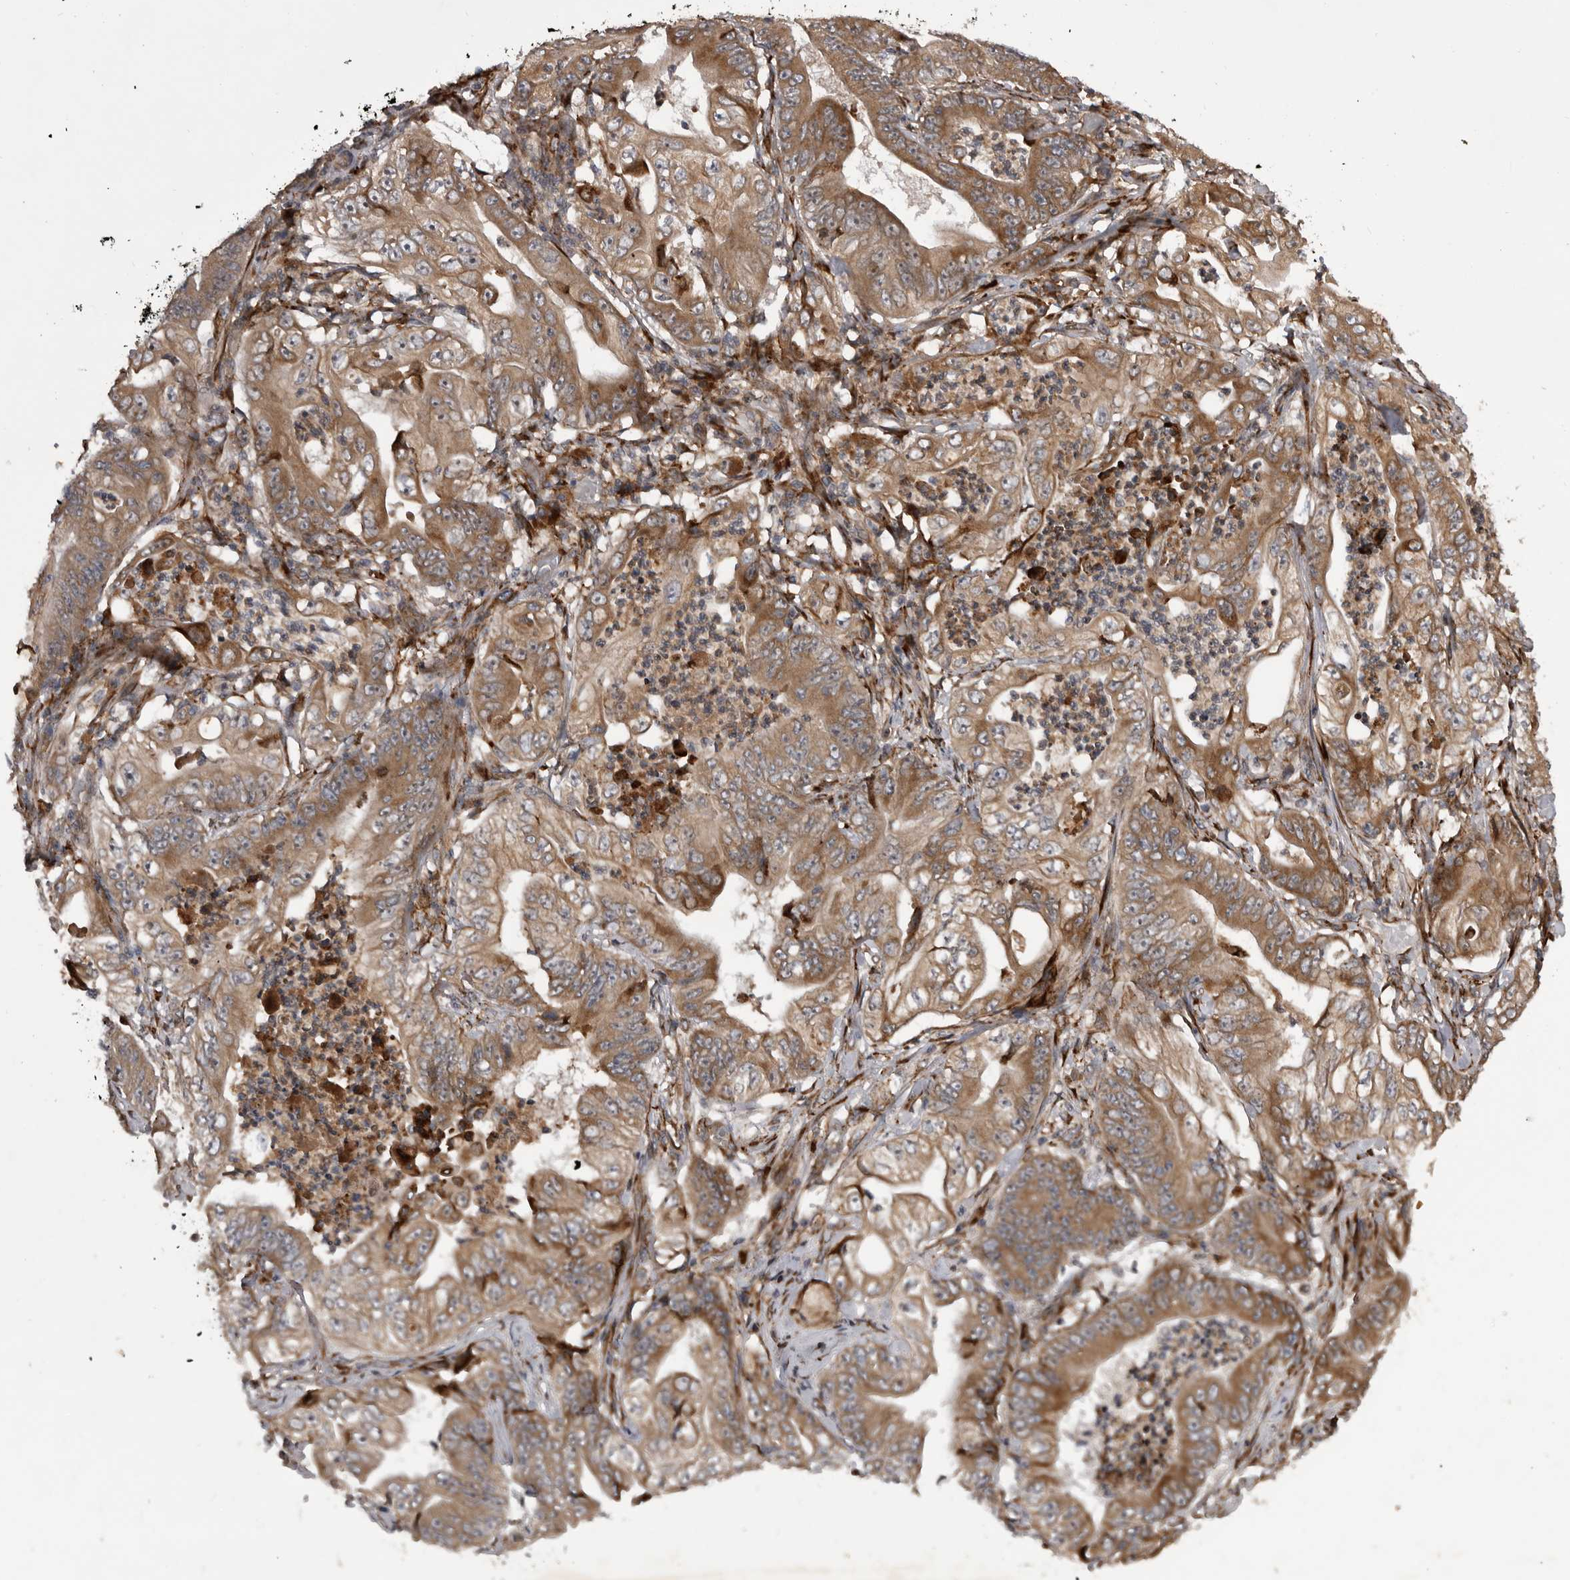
{"staining": {"intensity": "moderate", "quantity": ">75%", "location": "cytoplasmic/membranous"}, "tissue": "stomach cancer", "cell_type": "Tumor cells", "image_type": "cancer", "snomed": [{"axis": "morphology", "description": "Adenocarcinoma, NOS"}, {"axis": "topography", "description": "Stomach"}], "caption": "Protein expression analysis of stomach adenocarcinoma demonstrates moderate cytoplasmic/membranous expression in about >75% of tumor cells.", "gene": "RAB3GAP2", "patient": {"sex": "female", "age": 73}}